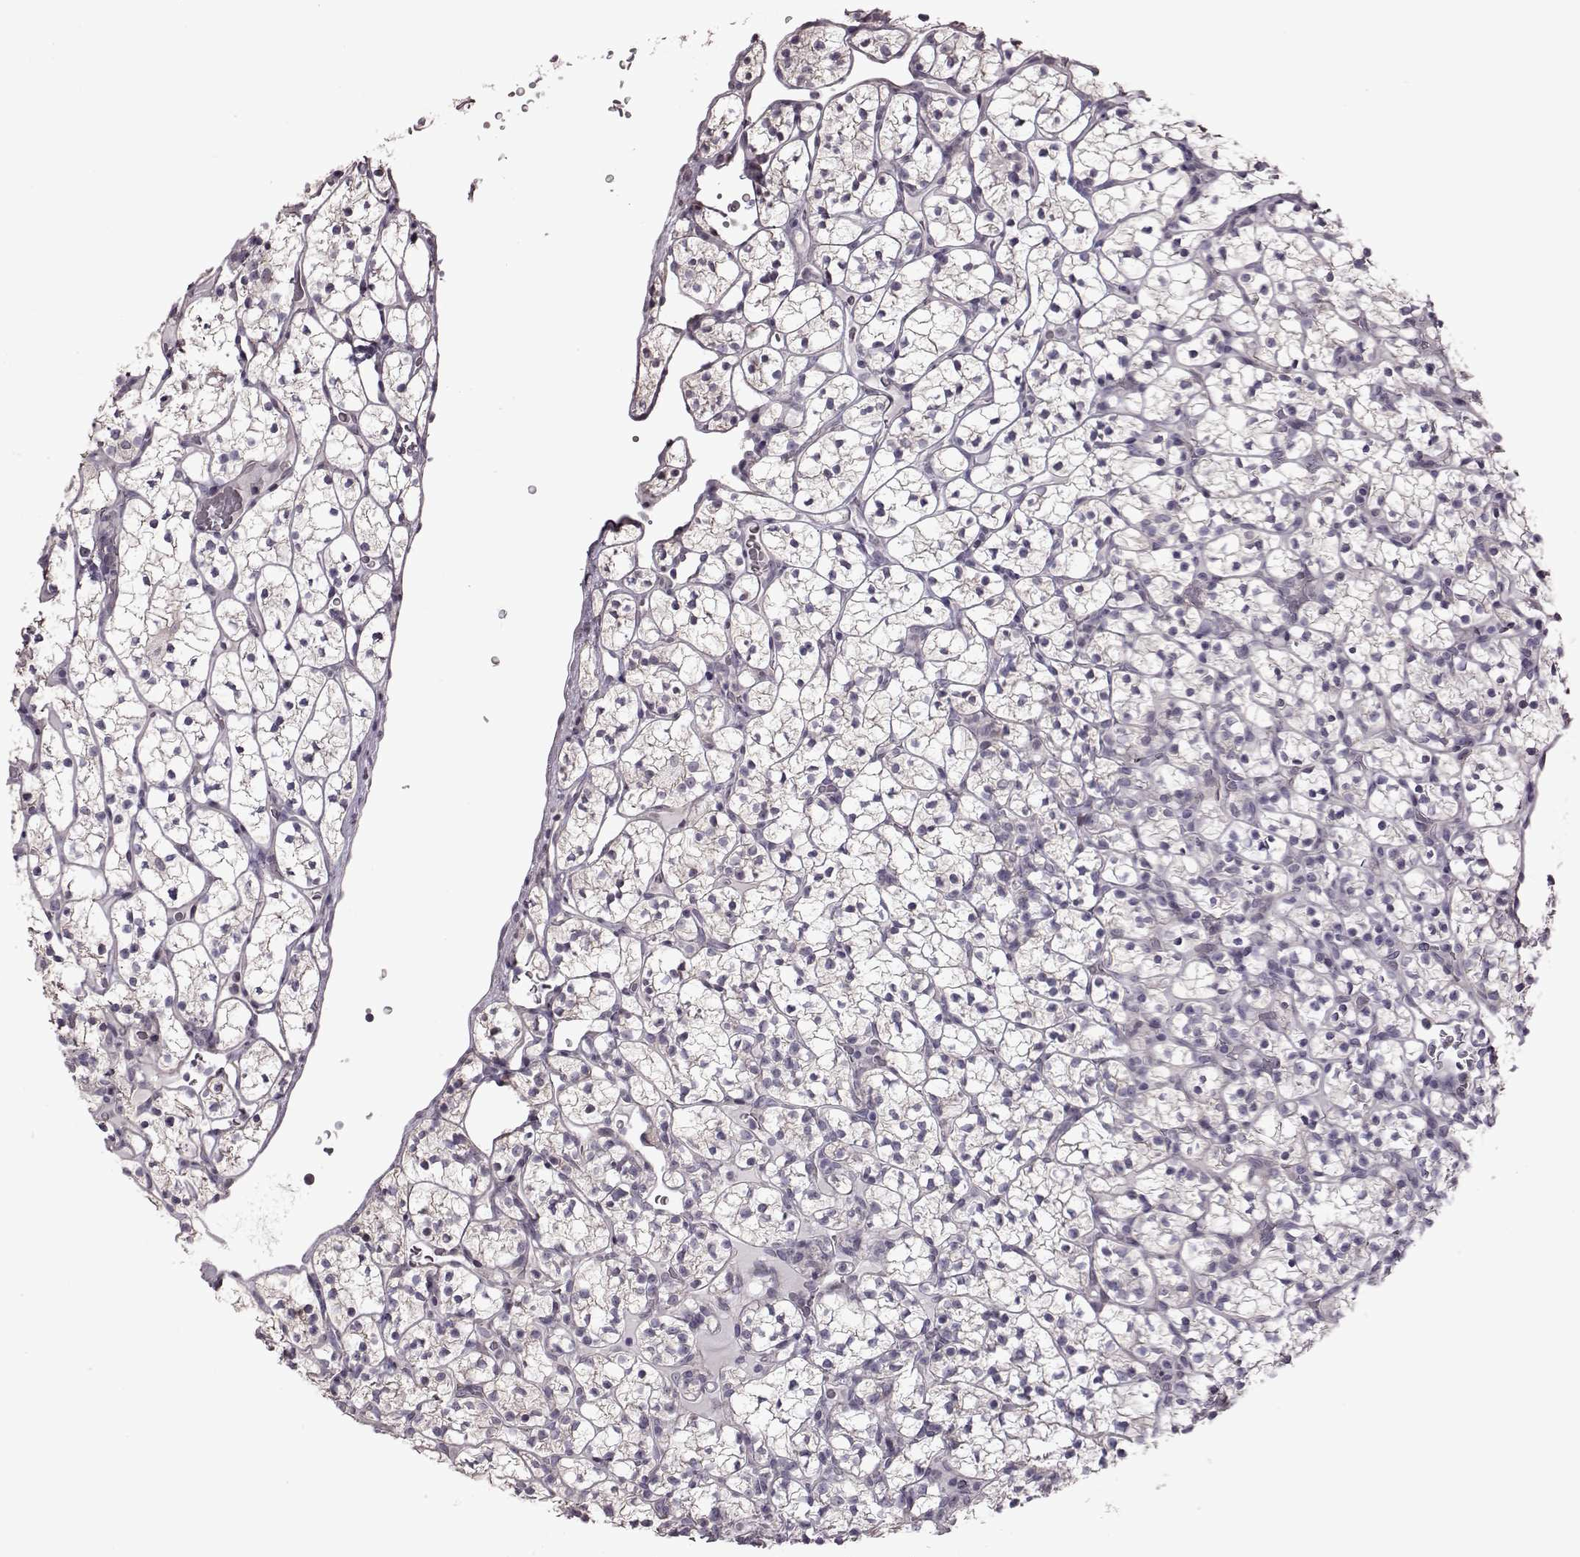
{"staining": {"intensity": "negative", "quantity": "none", "location": "none"}, "tissue": "renal cancer", "cell_type": "Tumor cells", "image_type": "cancer", "snomed": [{"axis": "morphology", "description": "Adenocarcinoma, NOS"}, {"axis": "topography", "description": "Kidney"}], "caption": "This histopathology image is of renal adenocarcinoma stained with immunohistochemistry (IHC) to label a protein in brown with the nuclei are counter-stained blue. There is no positivity in tumor cells. (Brightfield microscopy of DAB (3,3'-diaminobenzidine) immunohistochemistry (IHC) at high magnification).", "gene": "GAL", "patient": {"sex": "female", "age": 89}}